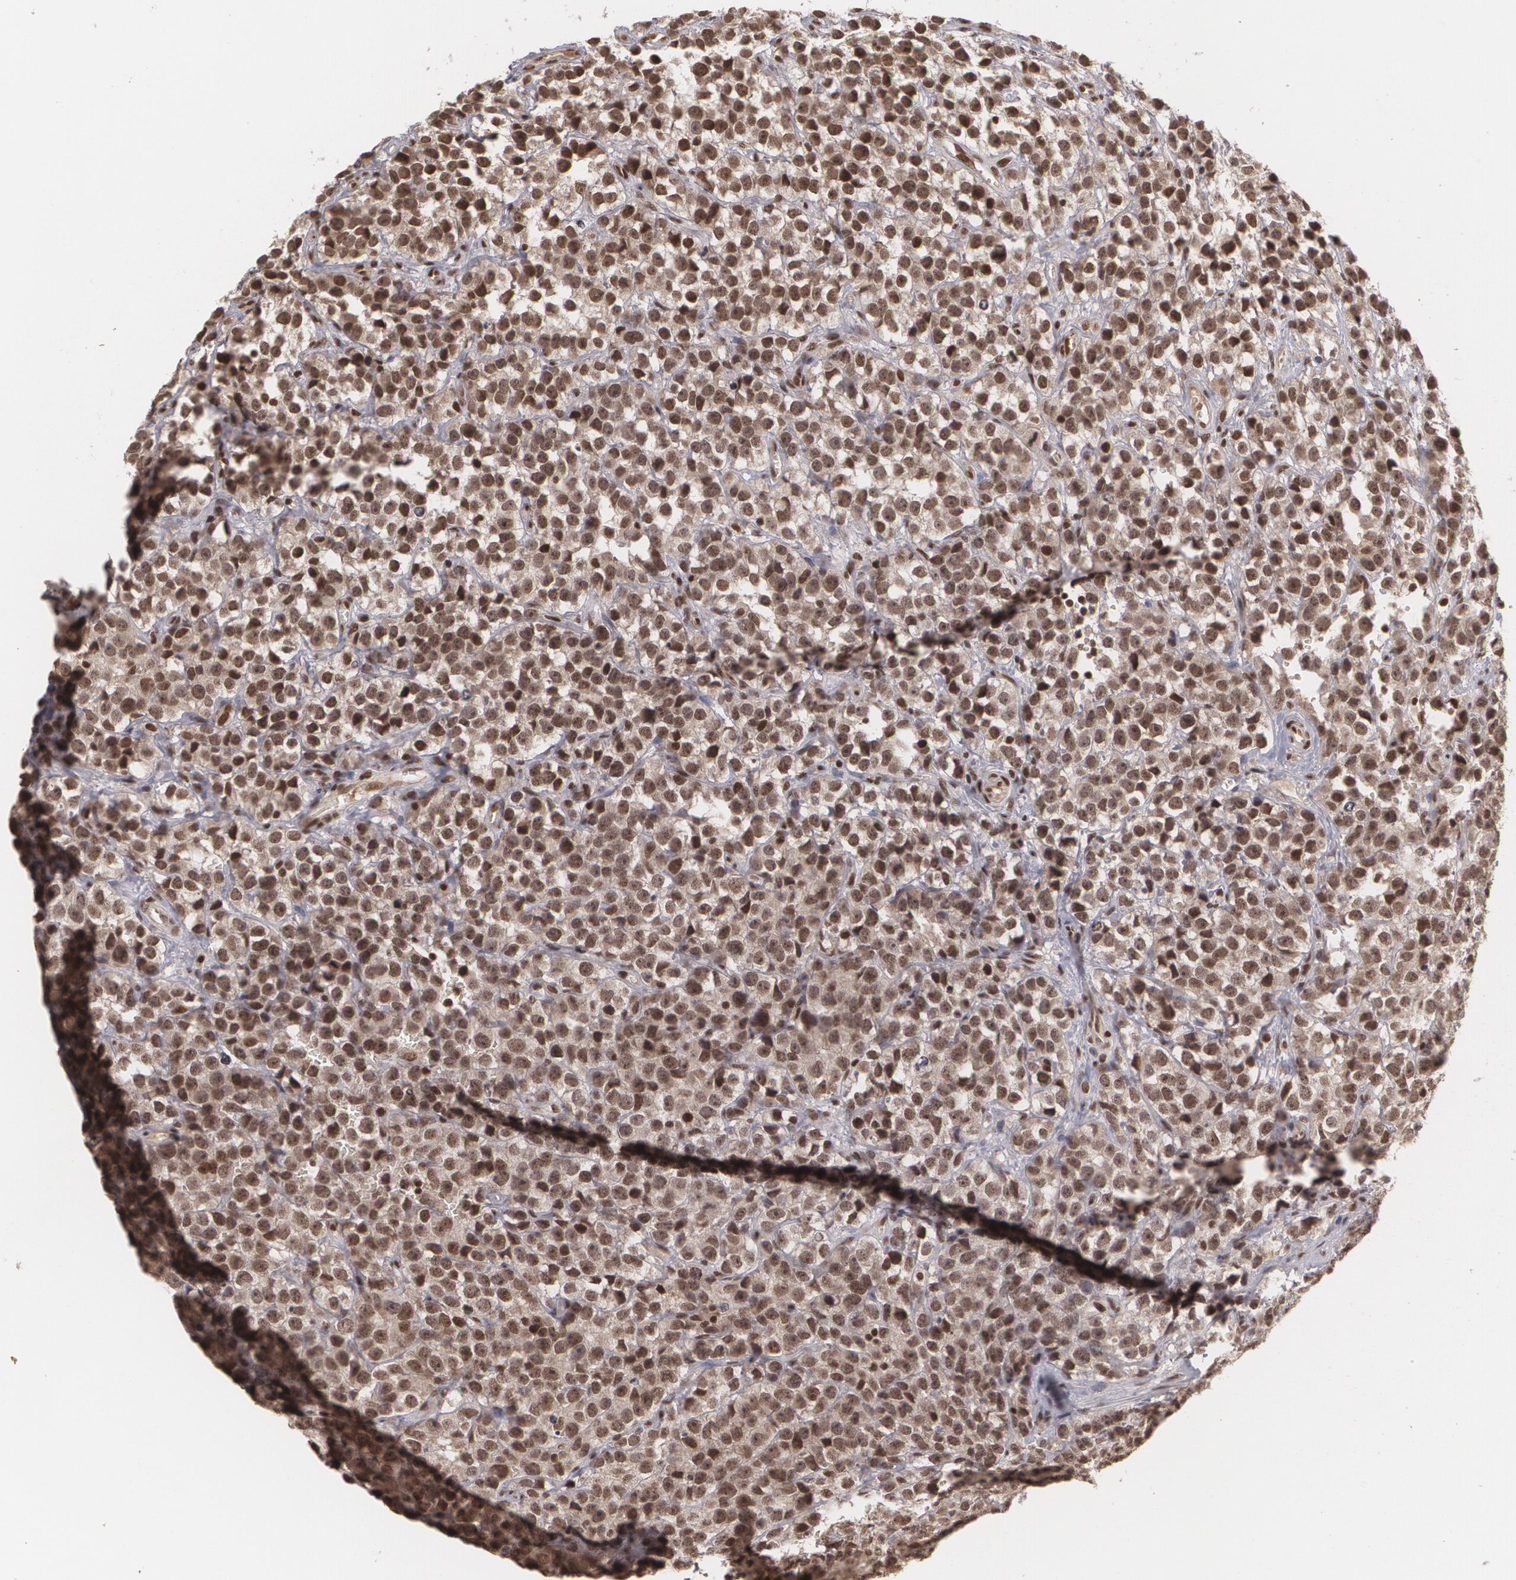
{"staining": {"intensity": "strong", "quantity": ">75%", "location": "nuclear"}, "tissue": "testis cancer", "cell_type": "Tumor cells", "image_type": "cancer", "snomed": [{"axis": "morphology", "description": "Seminoma, NOS"}, {"axis": "topography", "description": "Testis"}], "caption": "Protein analysis of testis cancer tissue reveals strong nuclear staining in approximately >75% of tumor cells. (Stains: DAB in brown, nuclei in blue, Microscopy: brightfield microscopy at high magnification).", "gene": "RXRB", "patient": {"sex": "male", "age": 25}}